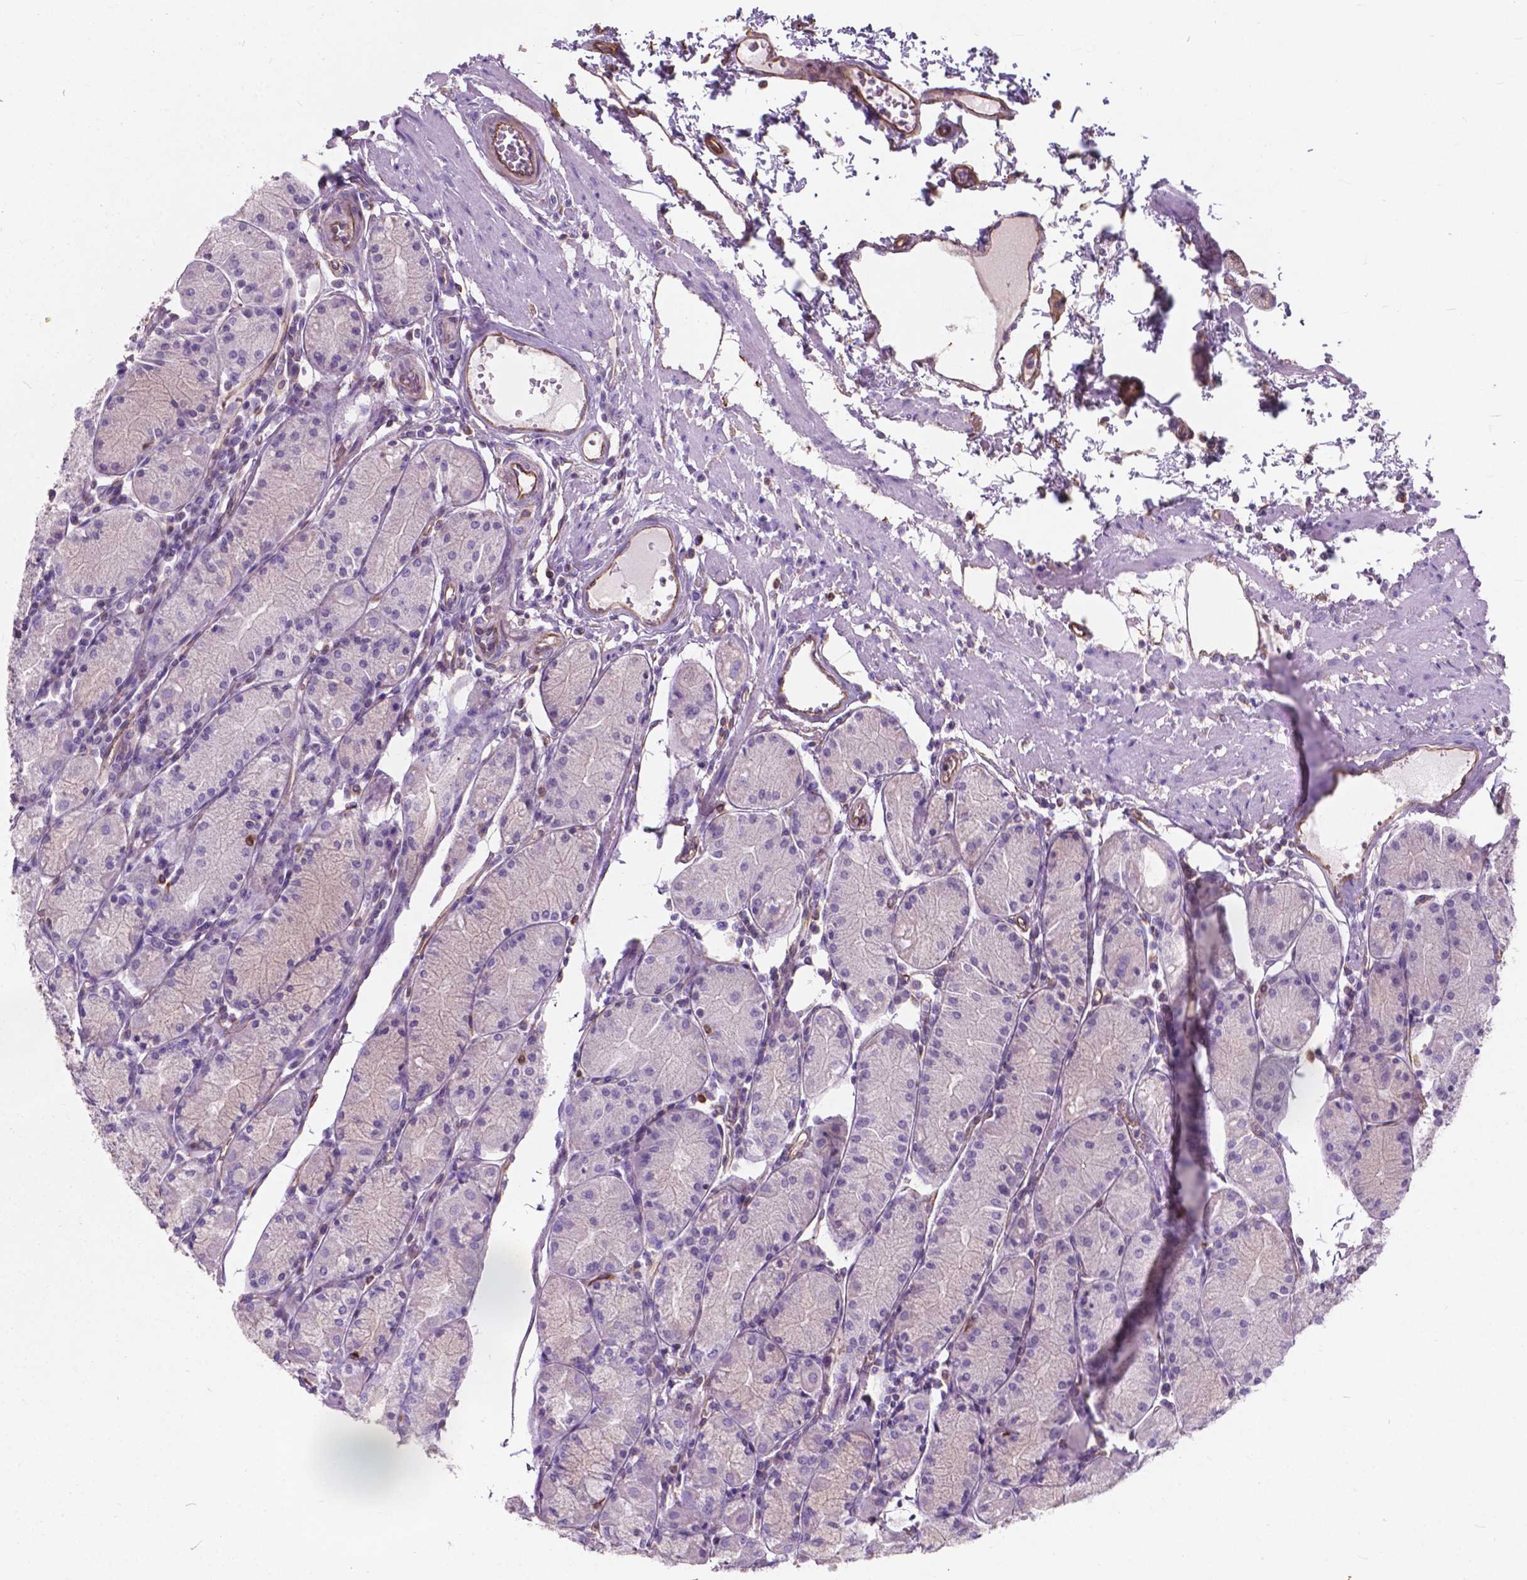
{"staining": {"intensity": "negative", "quantity": "none", "location": "none"}, "tissue": "stomach", "cell_type": "Glandular cells", "image_type": "normal", "snomed": [{"axis": "morphology", "description": "Normal tissue, NOS"}, {"axis": "topography", "description": "Stomach, upper"}], "caption": "Immunohistochemistry histopathology image of unremarkable stomach: human stomach stained with DAB (3,3'-diaminobenzidine) exhibits no significant protein staining in glandular cells.", "gene": "AMOT", "patient": {"sex": "male", "age": 69}}